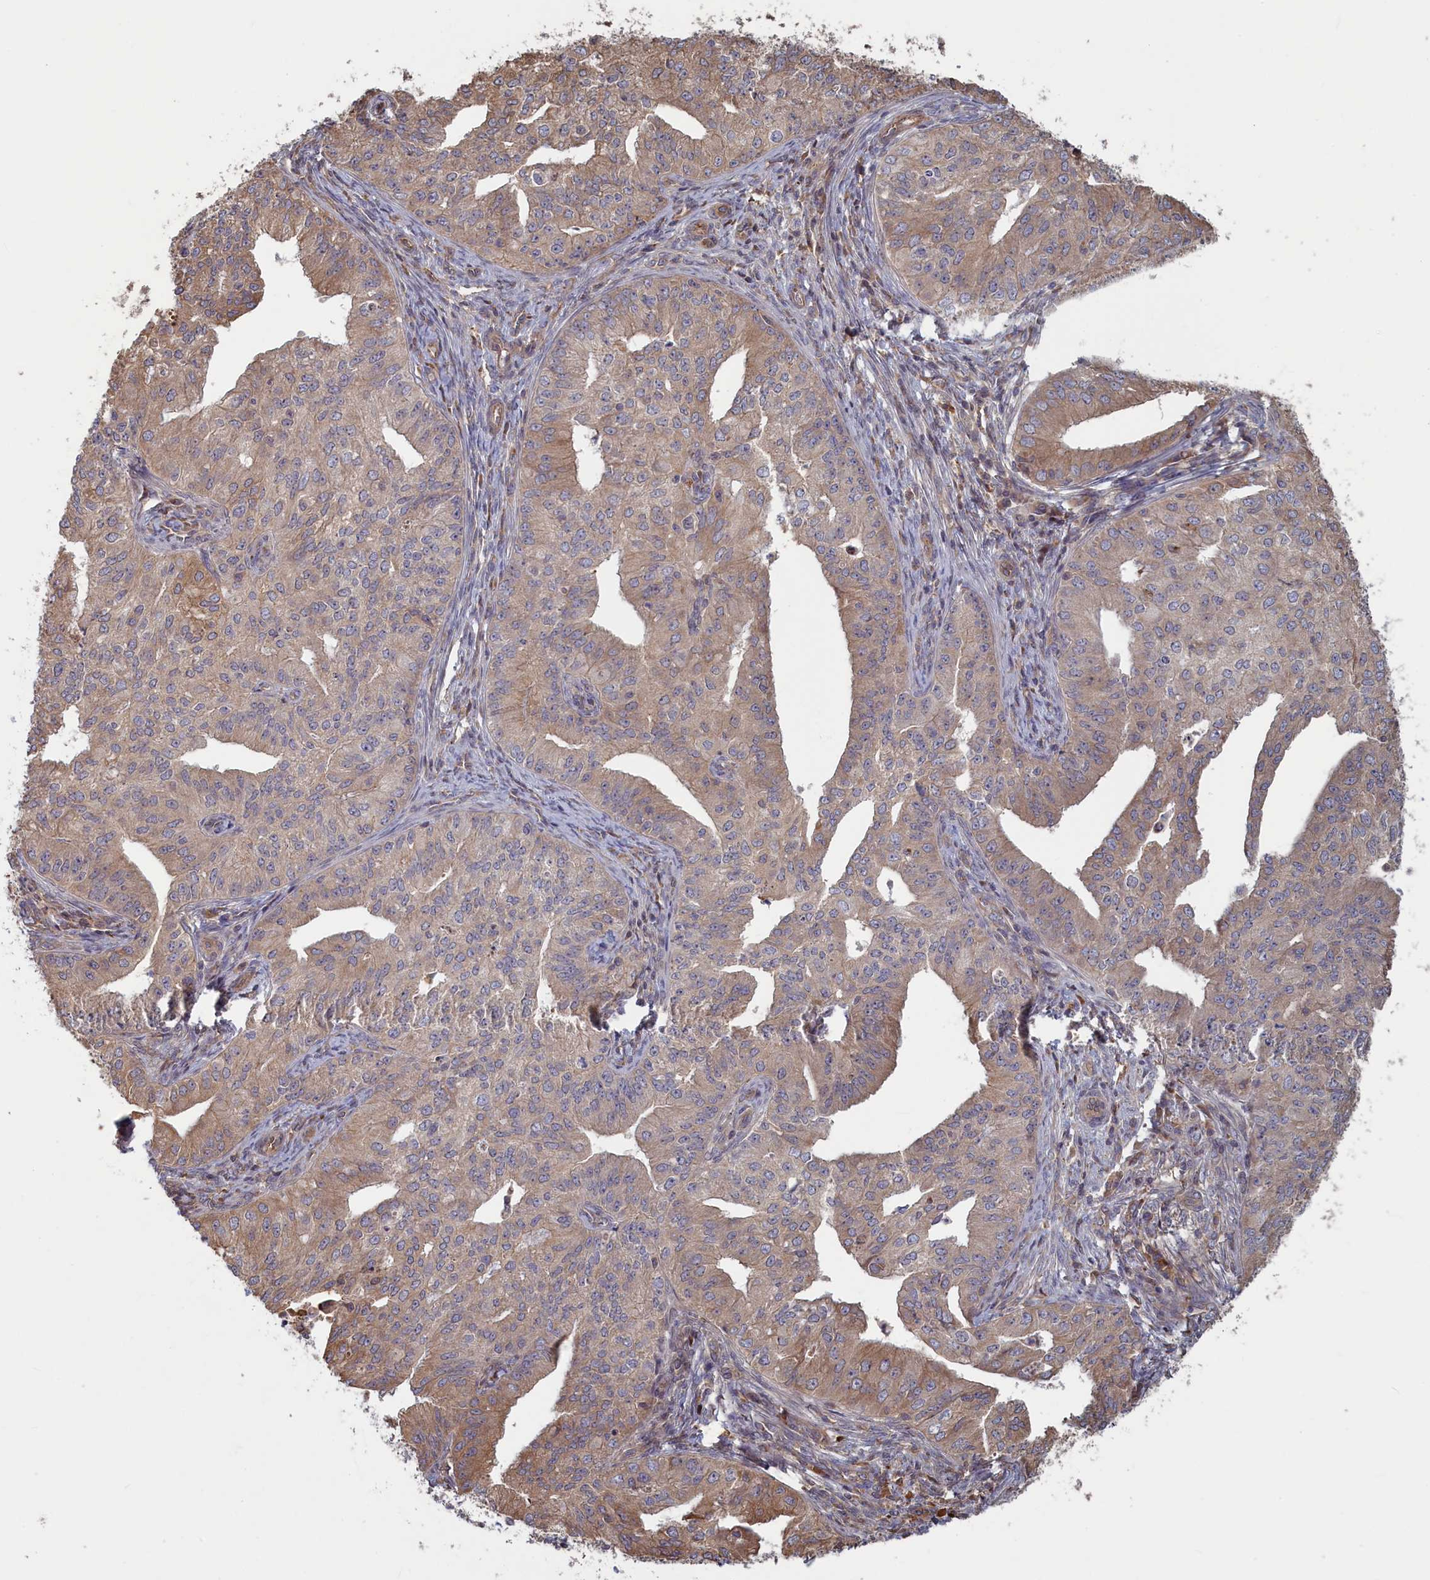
{"staining": {"intensity": "moderate", "quantity": "25%-75%", "location": "cytoplasmic/membranous"}, "tissue": "endometrial cancer", "cell_type": "Tumor cells", "image_type": "cancer", "snomed": [{"axis": "morphology", "description": "Adenocarcinoma, NOS"}, {"axis": "topography", "description": "Endometrium"}], "caption": "Immunohistochemistry (IHC) staining of adenocarcinoma (endometrial), which reveals medium levels of moderate cytoplasmic/membranous expression in approximately 25%-75% of tumor cells indicating moderate cytoplasmic/membranous protein staining. The staining was performed using DAB (3,3'-diaminobenzidine) (brown) for protein detection and nuclei were counterstained in hematoxylin (blue).", "gene": "RILPL1", "patient": {"sex": "female", "age": 50}}